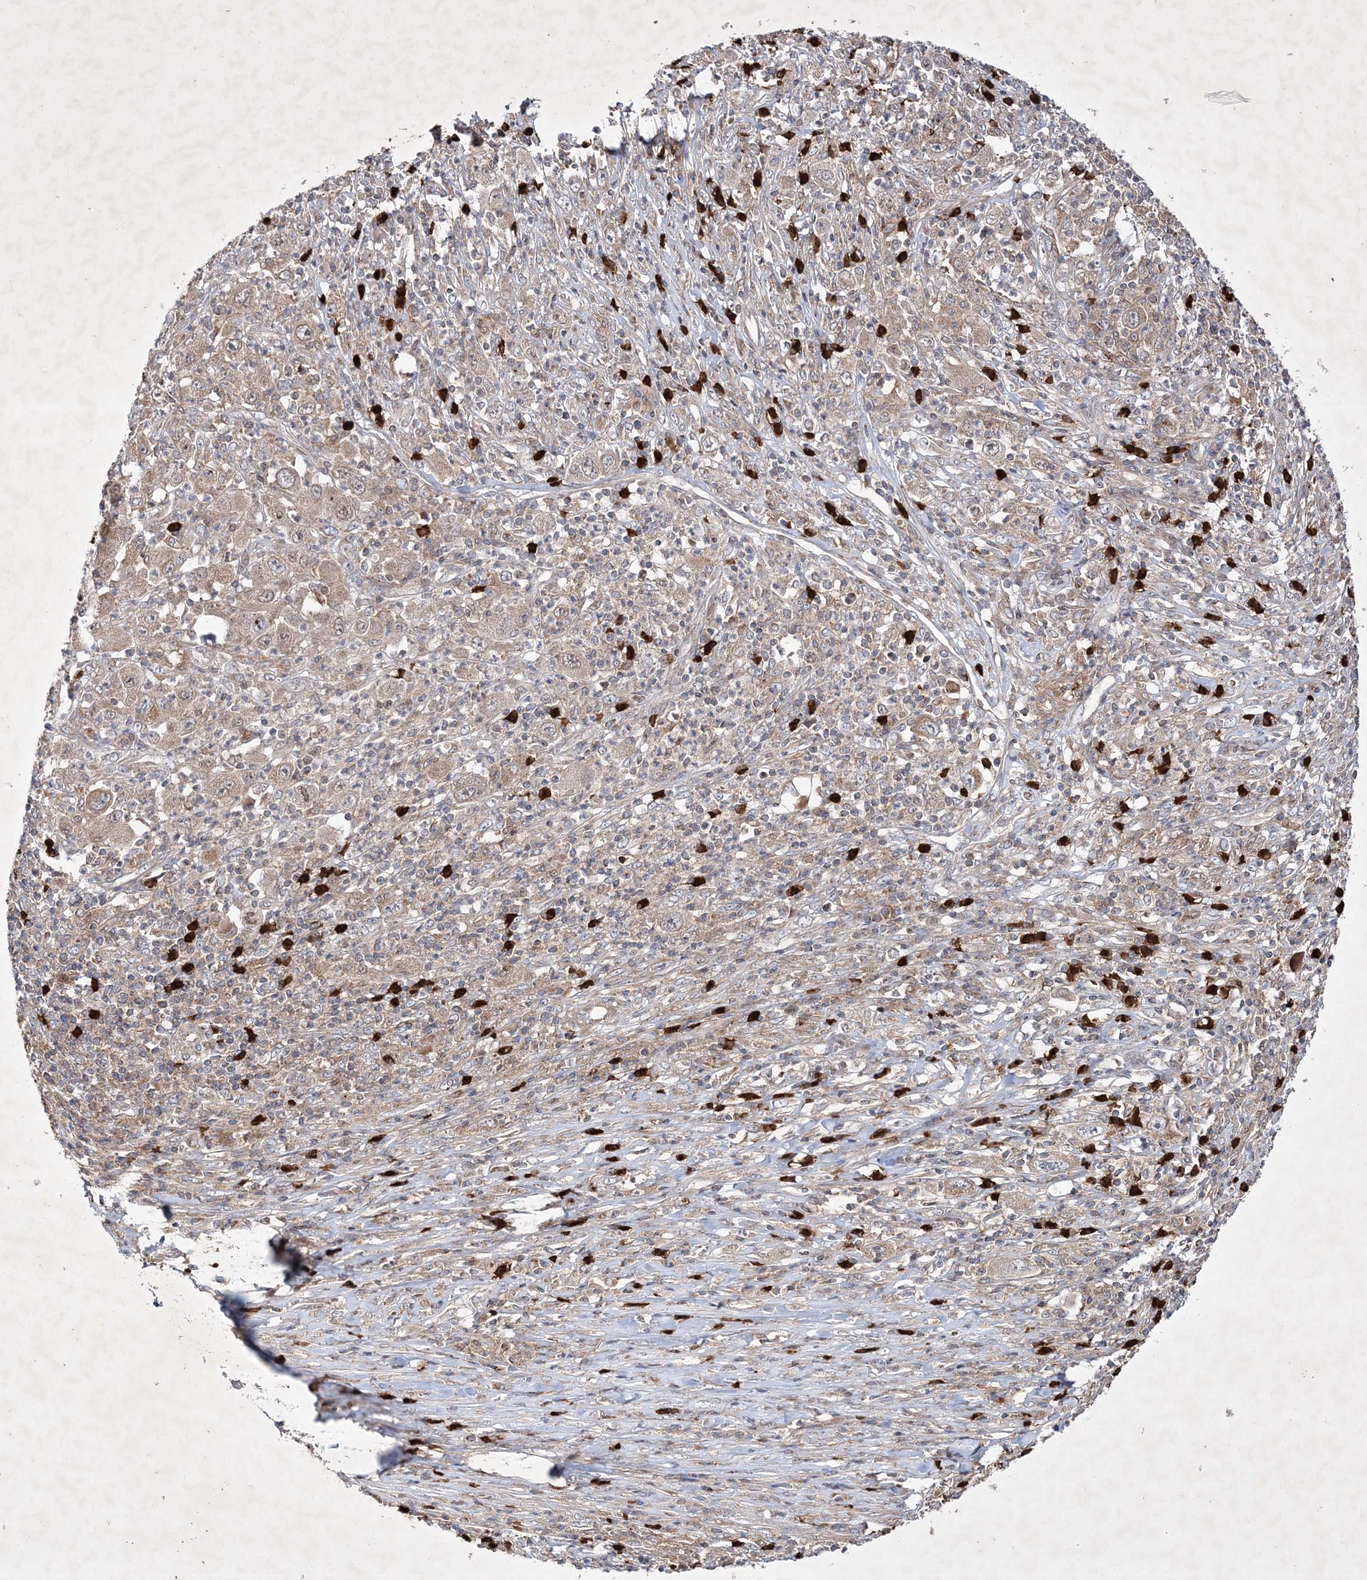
{"staining": {"intensity": "weak", "quantity": ">75%", "location": "cytoplasmic/membranous"}, "tissue": "melanoma", "cell_type": "Tumor cells", "image_type": "cancer", "snomed": [{"axis": "morphology", "description": "Malignant melanoma, Metastatic site"}, {"axis": "topography", "description": "Skin"}], "caption": "This photomicrograph exhibits immunohistochemistry staining of human malignant melanoma (metastatic site), with low weak cytoplasmic/membranous expression in about >75% of tumor cells.", "gene": "OPA1", "patient": {"sex": "female", "age": 56}}